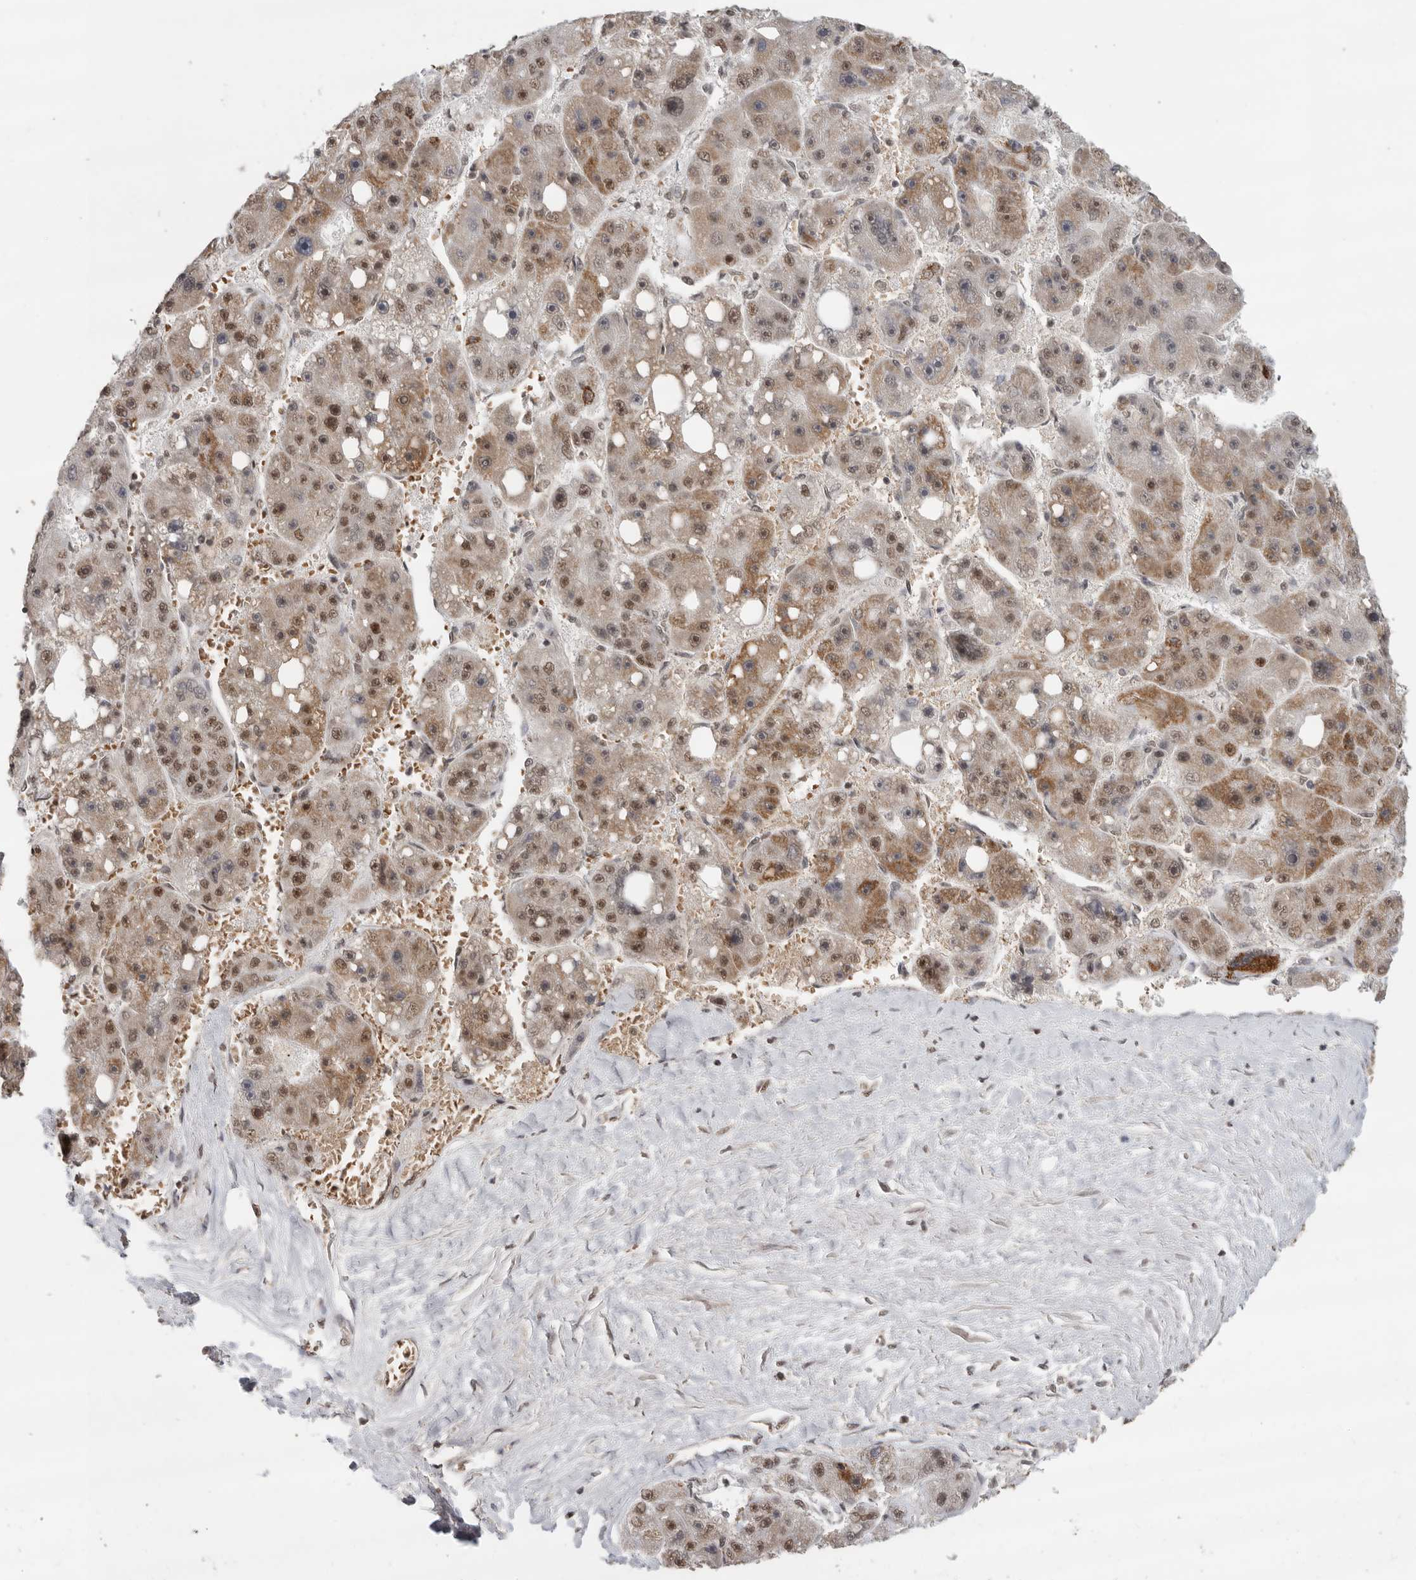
{"staining": {"intensity": "moderate", "quantity": ">75%", "location": "cytoplasmic/membranous,nuclear"}, "tissue": "liver cancer", "cell_type": "Tumor cells", "image_type": "cancer", "snomed": [{"axis": "morphology", "description": "Carcinoma, Hepatocellular, NOS"}, {"axis": "topography", "description": "Liver"}], "caption": "Liver cancer tissue displays moderate cytoplasmic/membranous and nuclear expression in about >75% of tumor cells, visualized by immunohistochemistry. Immunohistochemistry (ihc) stains the protein of interest in brown and the nuclei are stained blue.", "gene": "PPP1R10", "patient": {"sex": "female", "age": 61}}